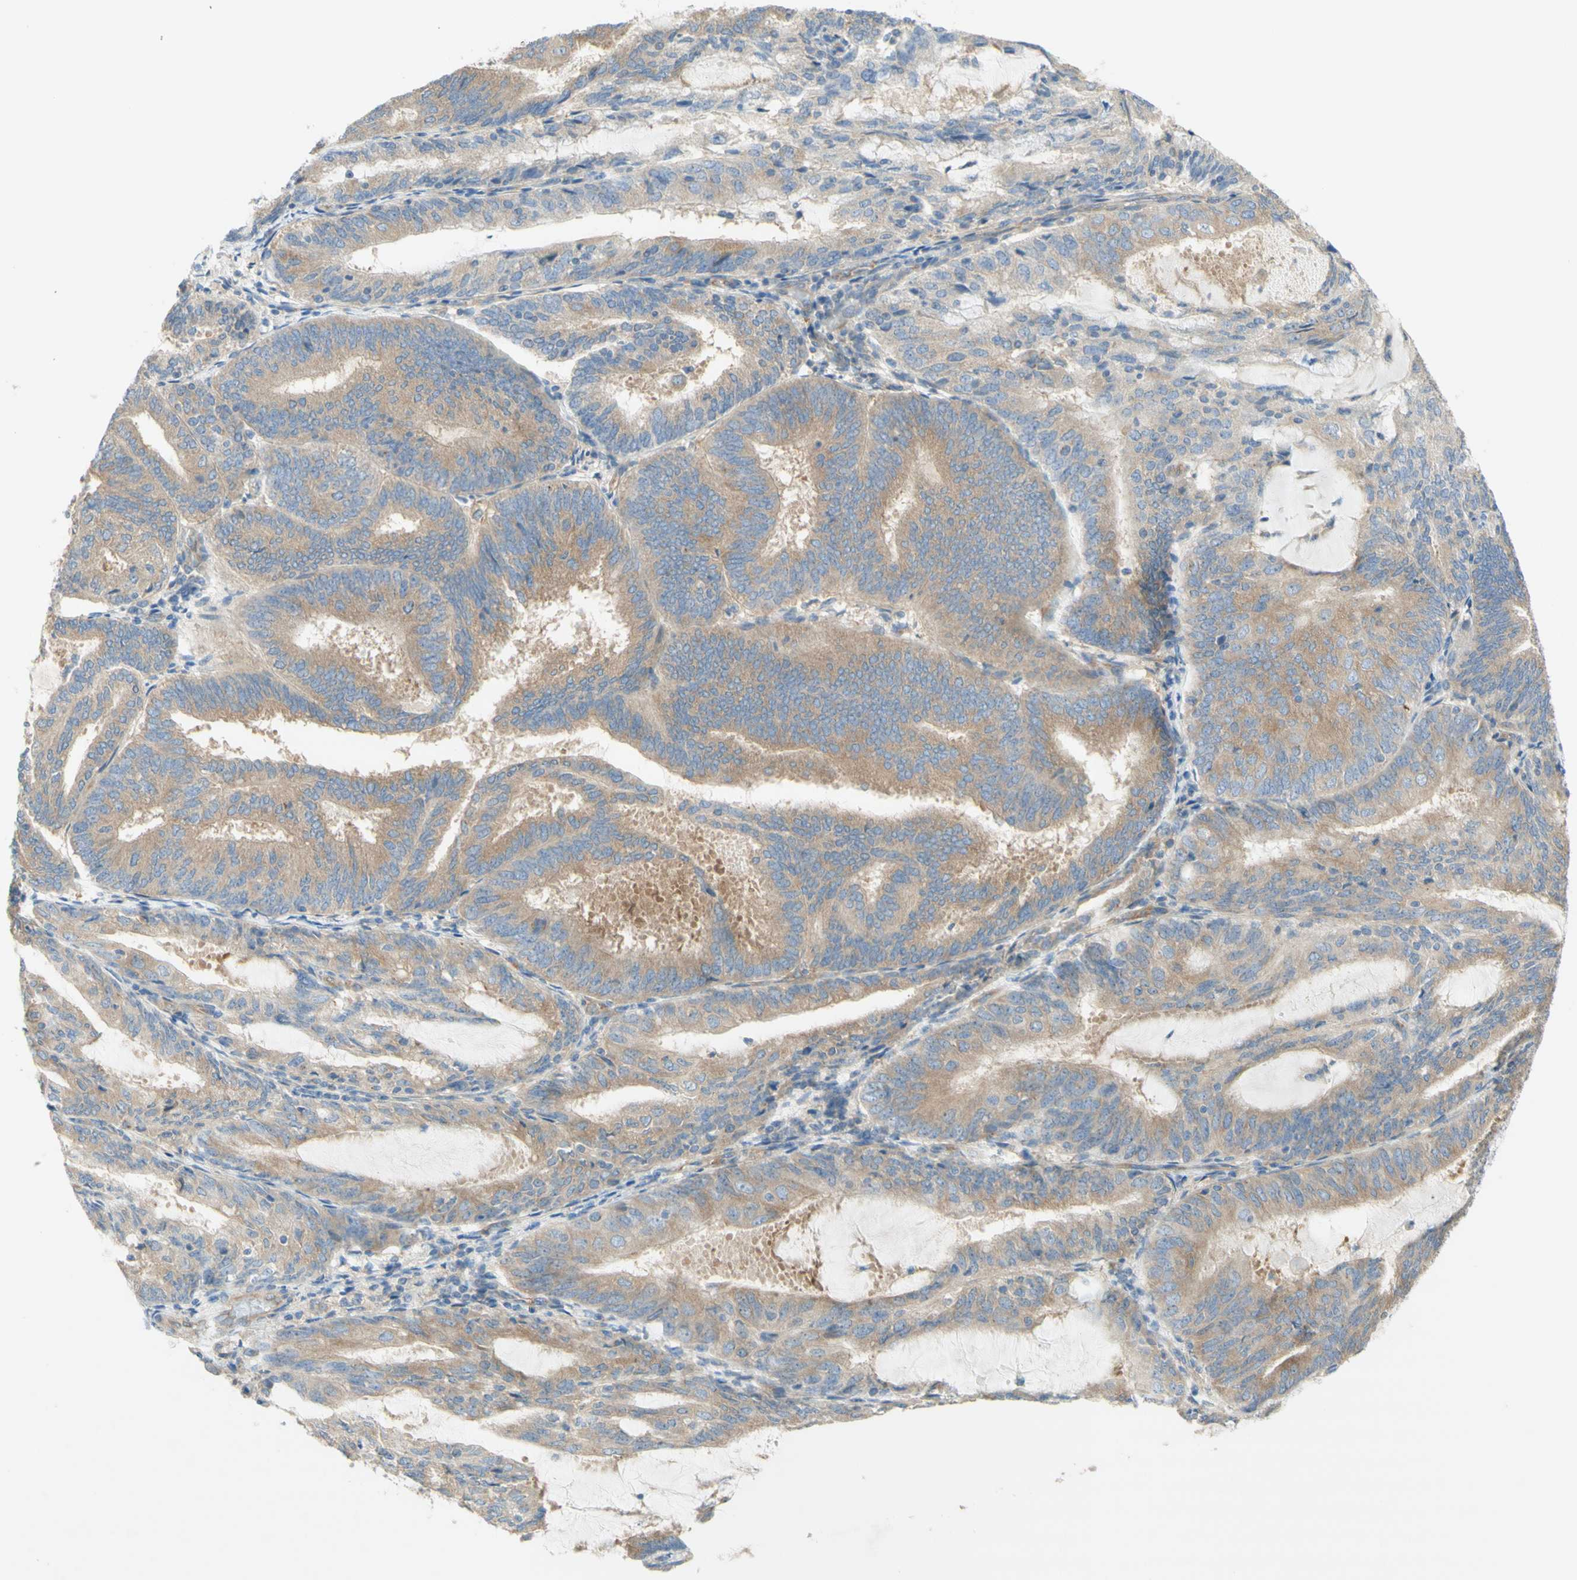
{"staining": {"intensity": "weak", "quantity": ">75%", "location": "cytoplasmic/membranous"}, "tissue": "endometrial cancer", "cell_type": "Tumor cells", "image_type": "cancer", "snomed": [{"axis": "morphology", "description": "Adenocarcinoma, NOS"}, {"axis": "topography", "description": "Endometrium"}], "caption": "High-power microscopy captured an immunohistochemistry (IHC) histopathology image of adenocarcinoma (endometrial), revealing weak cytoplasmic/membranous positivity in approximately >75% of tumor cells.", "gene": "DYNC1H1", "patient": {"sex": "female", "age": 81}}